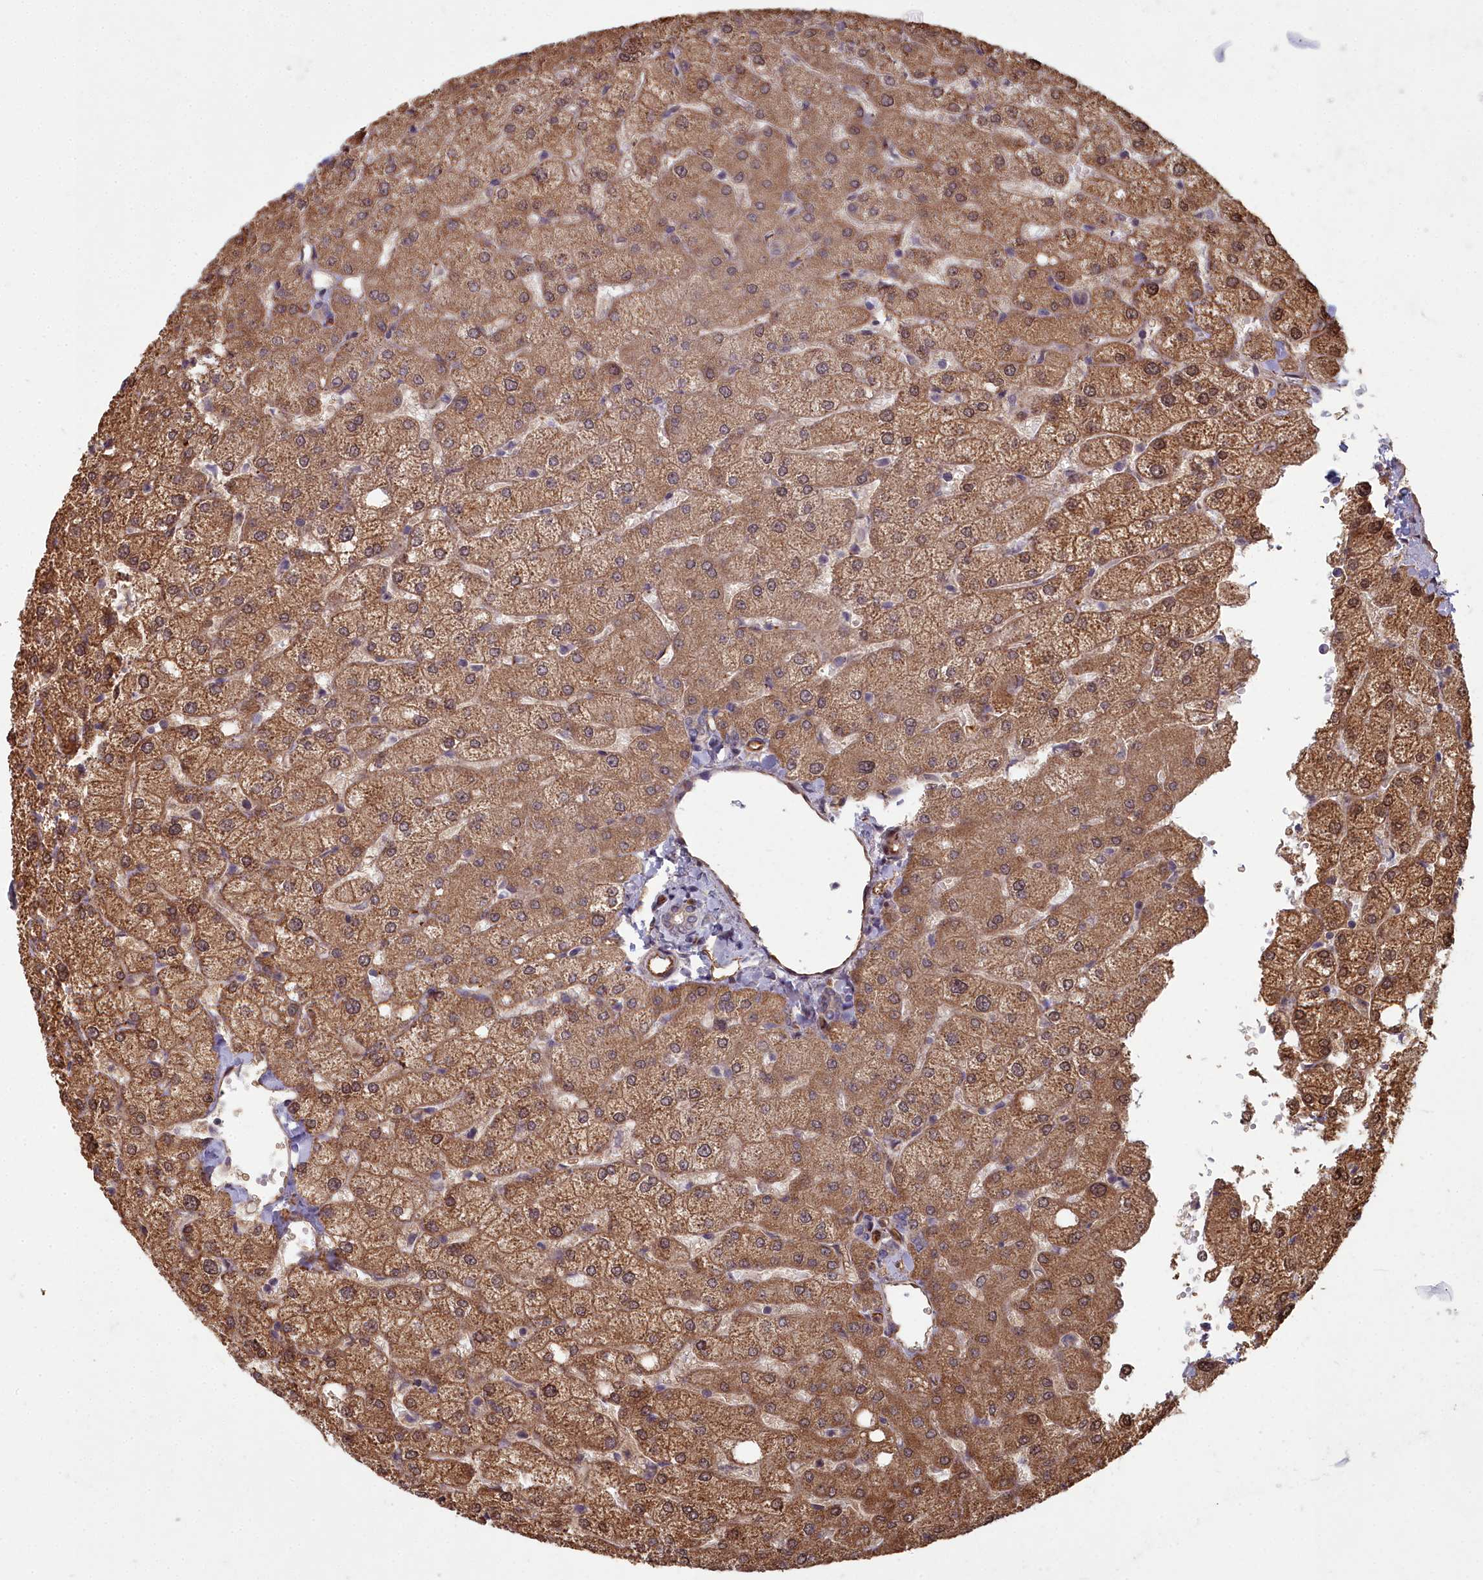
{"staining": {"intensity": "negative", "quantity": "none", "location": "none"}, "tissue": "liver", "cell_type": "Cholangiocytes", "image_type": "normal", "snomed": [{"axis": "morphology", "description": "Normal tissue, NOS"}, {"axis": "topography", "description": "Liver"}], "caption": "This photomicrograph is of normal liver stained with IHC to label a protein in brown with the nuclei are counter-stained blue. There is no expression in cholangiocytes. Nuclei are stained in blue.", "gene": "TSPYL4", "patient": {"sex": "female", "age": 54}}